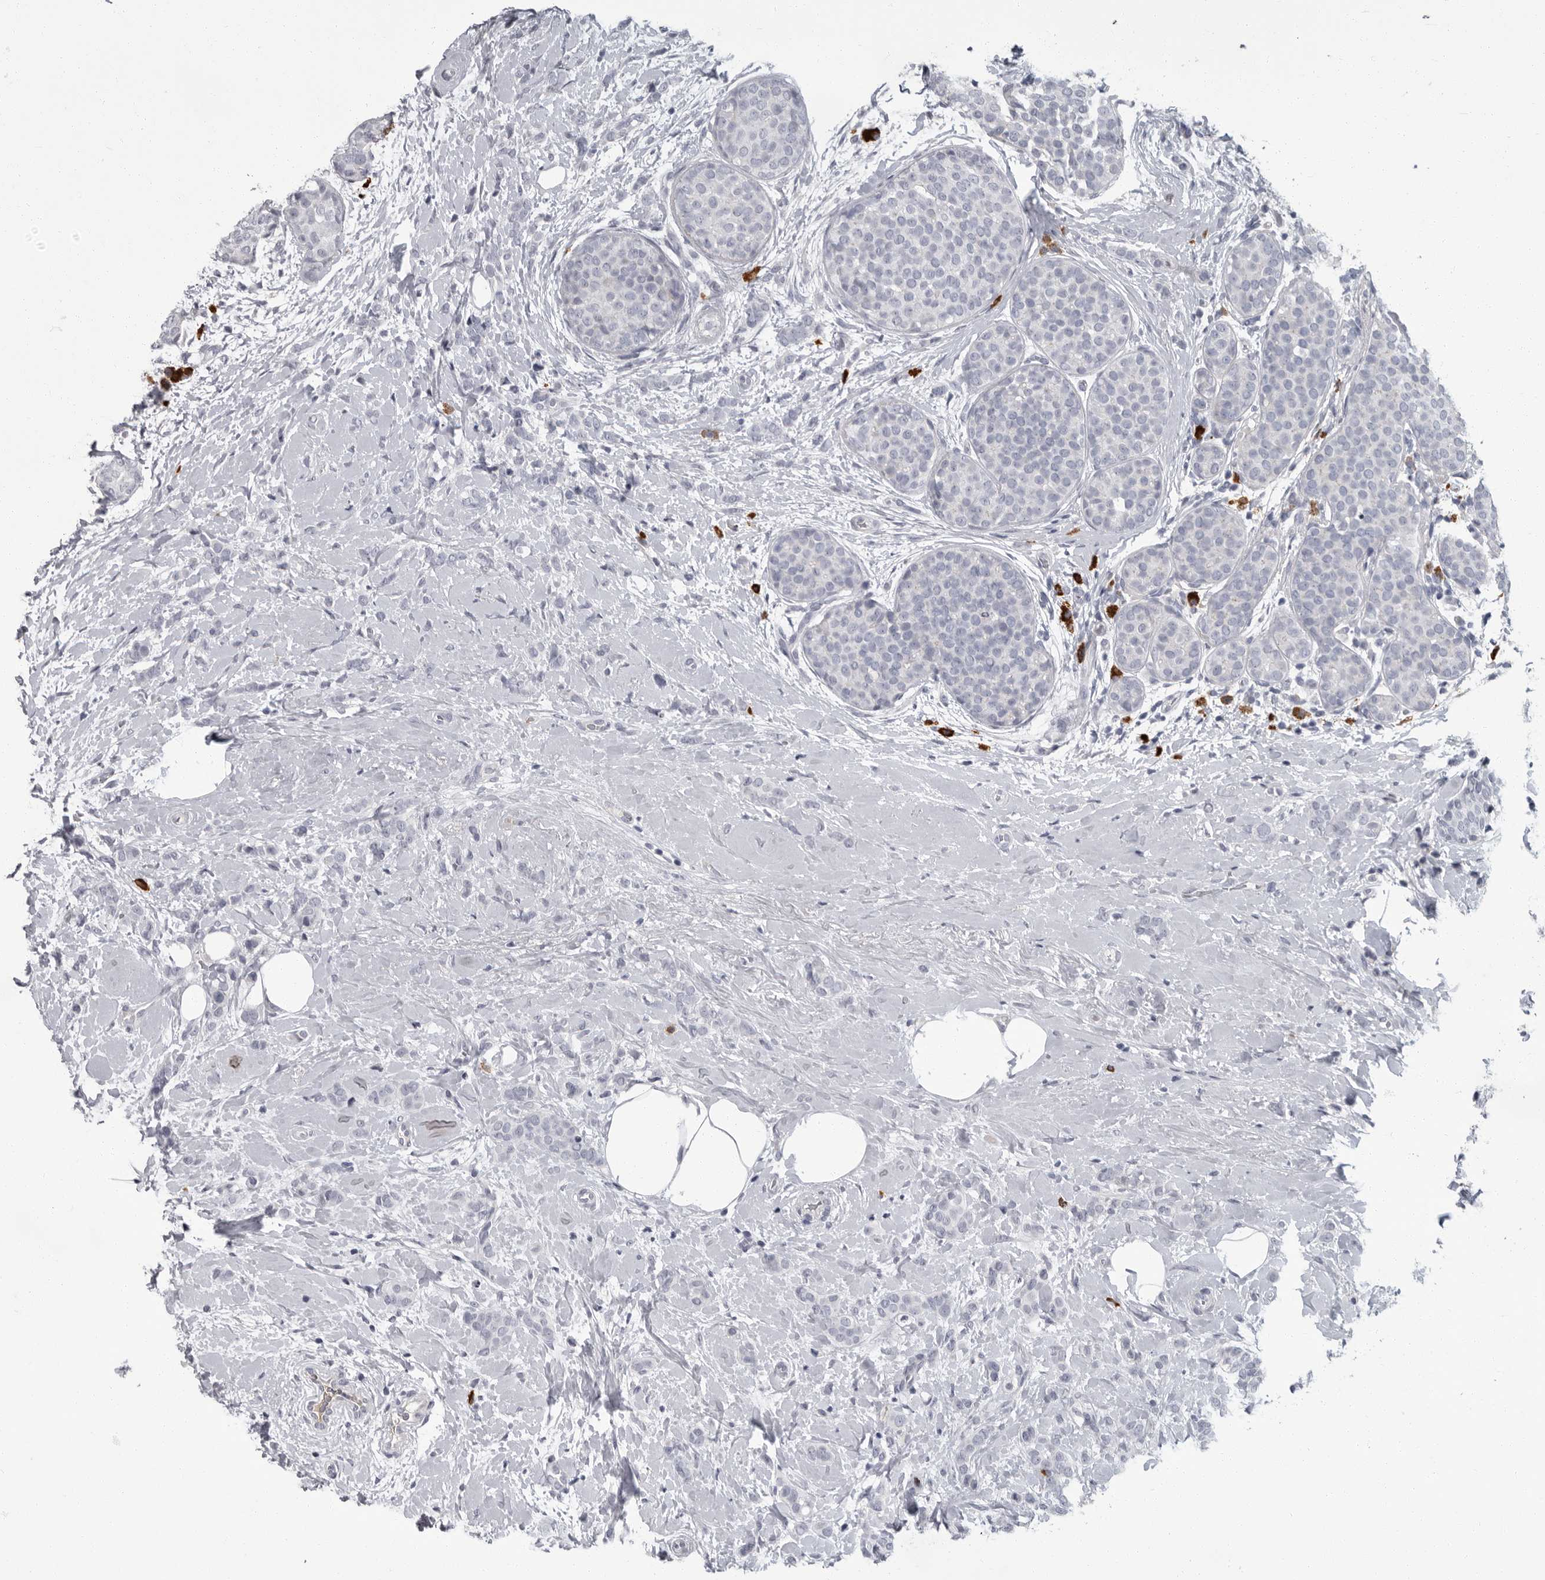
{"staining": {"intensity": "negative", "quantity": "none", "location": "none"}, "tissue": "breast cancer", "cell_type": "Tumor cells", "image_type": "cancer", "snomed": [{"axis": "morphology", "description": "Lobular carcinoma, in situ"}, {"axis": "morphology", "description": "Lobular carcinoma"}, {"axis": "topography", "description": "Breast"}], "caption": "A histopathology image of breast cancer (lobular carcinoma) stained for a protein shows no brown staining in tumor cells. (Brightfield microscopy of DAB immunohistochemistry at high magnification).", "gene": "SLC25A39", "patient": {"sex": "female", "age": 41}}